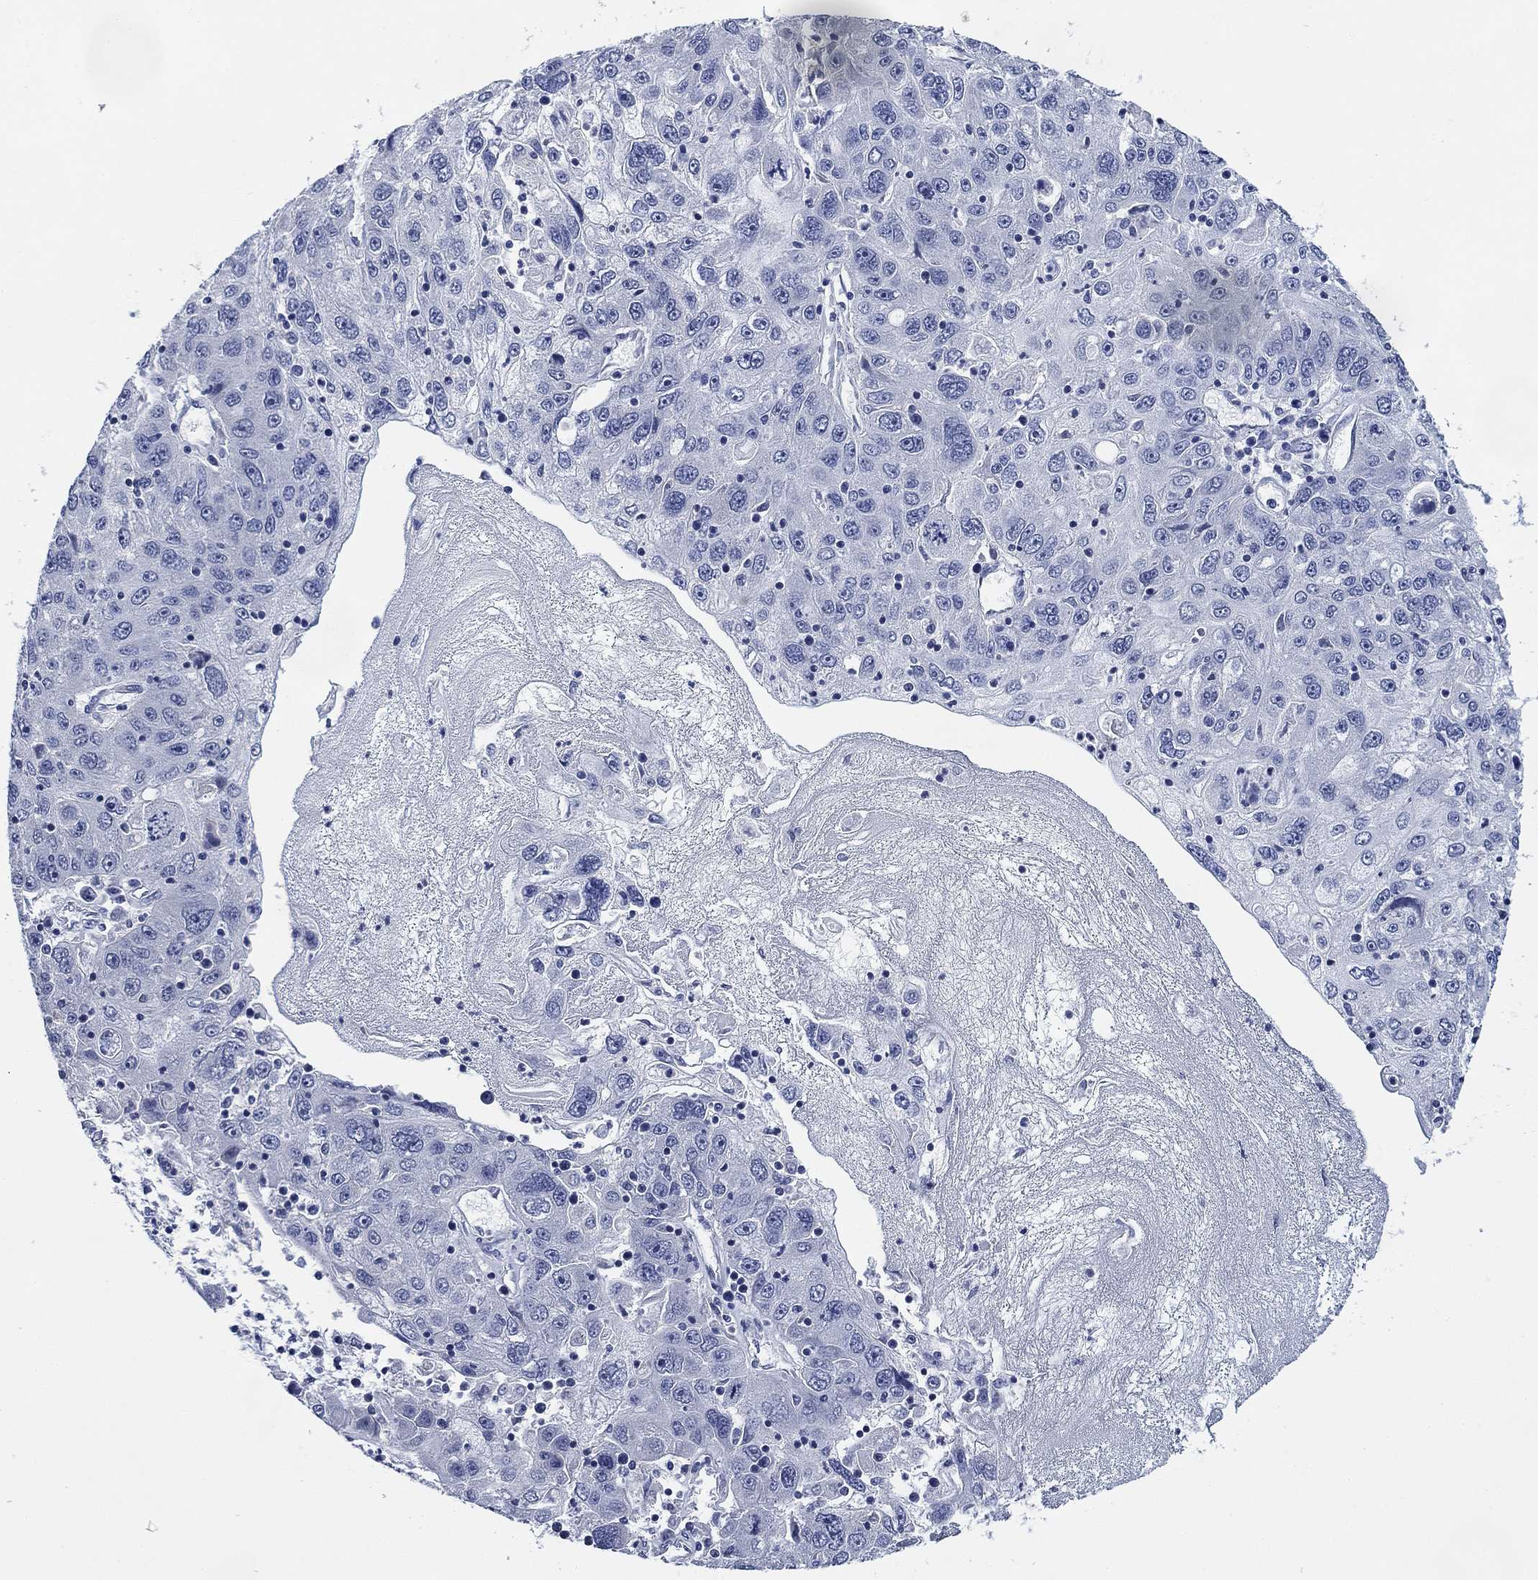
{"staining": {"intensity": "negative", "quantity": "none", "location": "none"}, "tissue": "stomach cancer", "cell_type": "Tumor cells", "image_type": "cancer", "snomed": [{"axis": "morphology", "description": "Adenocarcinoma, NOS"}, {"axis": "topography", "description": "Stomach"}], "caption": "Immunohistochemical staining of human stomach cancer shows no significant expression in tumor cells. The staining was performed using DAB (3,3'-diaminobenzidine) to visualize the protein expression in brown, while the nuclei were stained in blue with hematoxylin (Magnification: 20x).", "gene": "DAZL", "patient": {"sex": "male", "age": 56}}